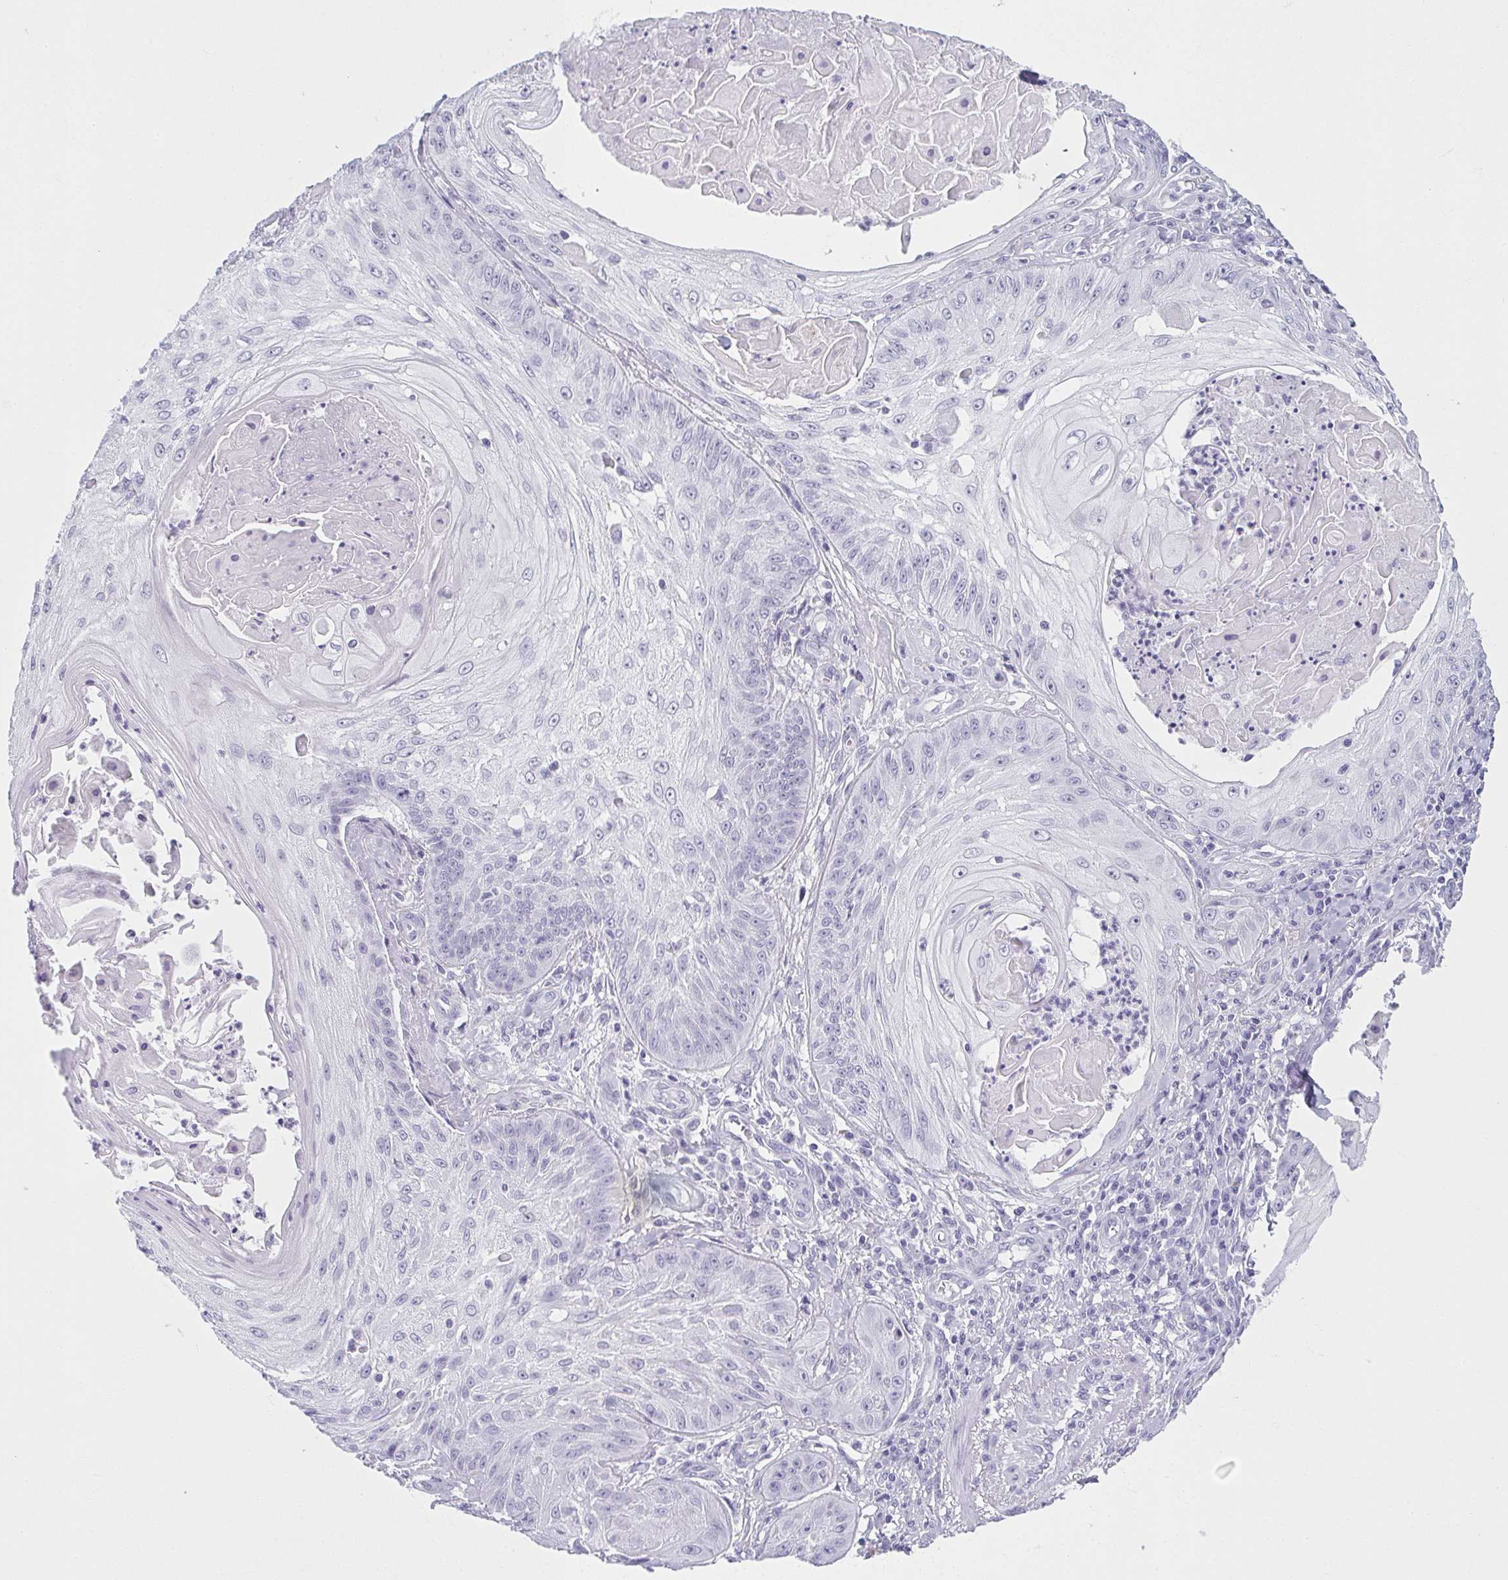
{"staining": {"intensity": "negative", "quantity": "none", "location": "none"}, "tissue": "skin cancer", "cell_type": "Tumor cells", "image_type": "cancer", "snomed": [{"axis": "morphology", "description": "Squamous cell carcinoma, NOS"}, {"axis": "topography", "description": "Skin"}], "caption": "DAB immunohistochemical staining of human skin cancer (squamous cell carcinoma) displays no significant expression in tumor cells.", "gene": "MOBP", "patient": {"sex": "male", "age": 70}}